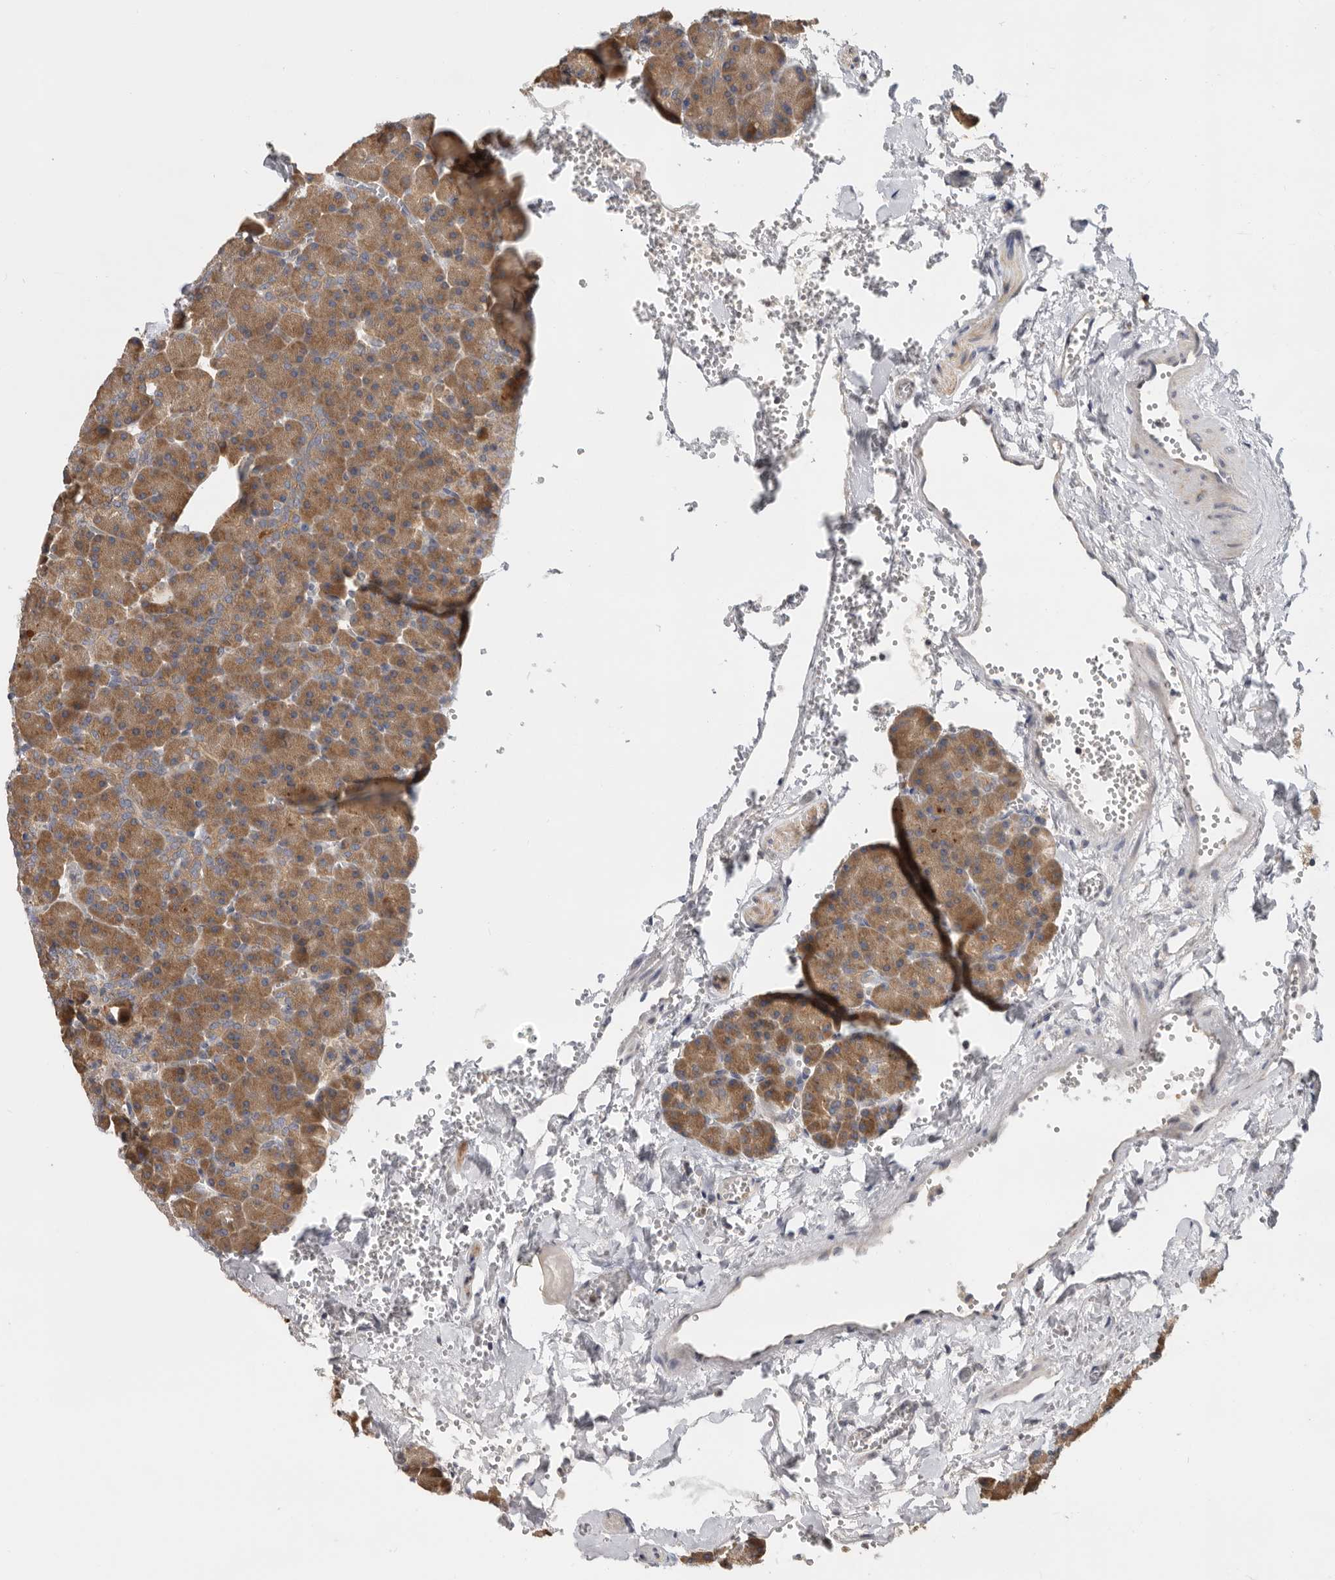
{"staining": {"intensity": "moderate", "quantity": ">75%", "location": "cytoplasmic/membranous"}, "tissue": "pancreas", "cell_type": "Exocrine glandular cells", "image_type": "normal", "snomed": [{"axis": "morphology", "description": "Normal tissue, NOS"}, {"axis": "morphology", "description": "Carcinoid, malignant, NOS"}, {"axis": "topography", "description": "Pancreas"}], "caption": "Protein staining exhibits moderate cytoplasmic/membranous expression in approximately >75% of exocrine glandular cells in benign pancreas.", "gene": "PPP1R42", "patient": {"sex": "female", "age": 35}}